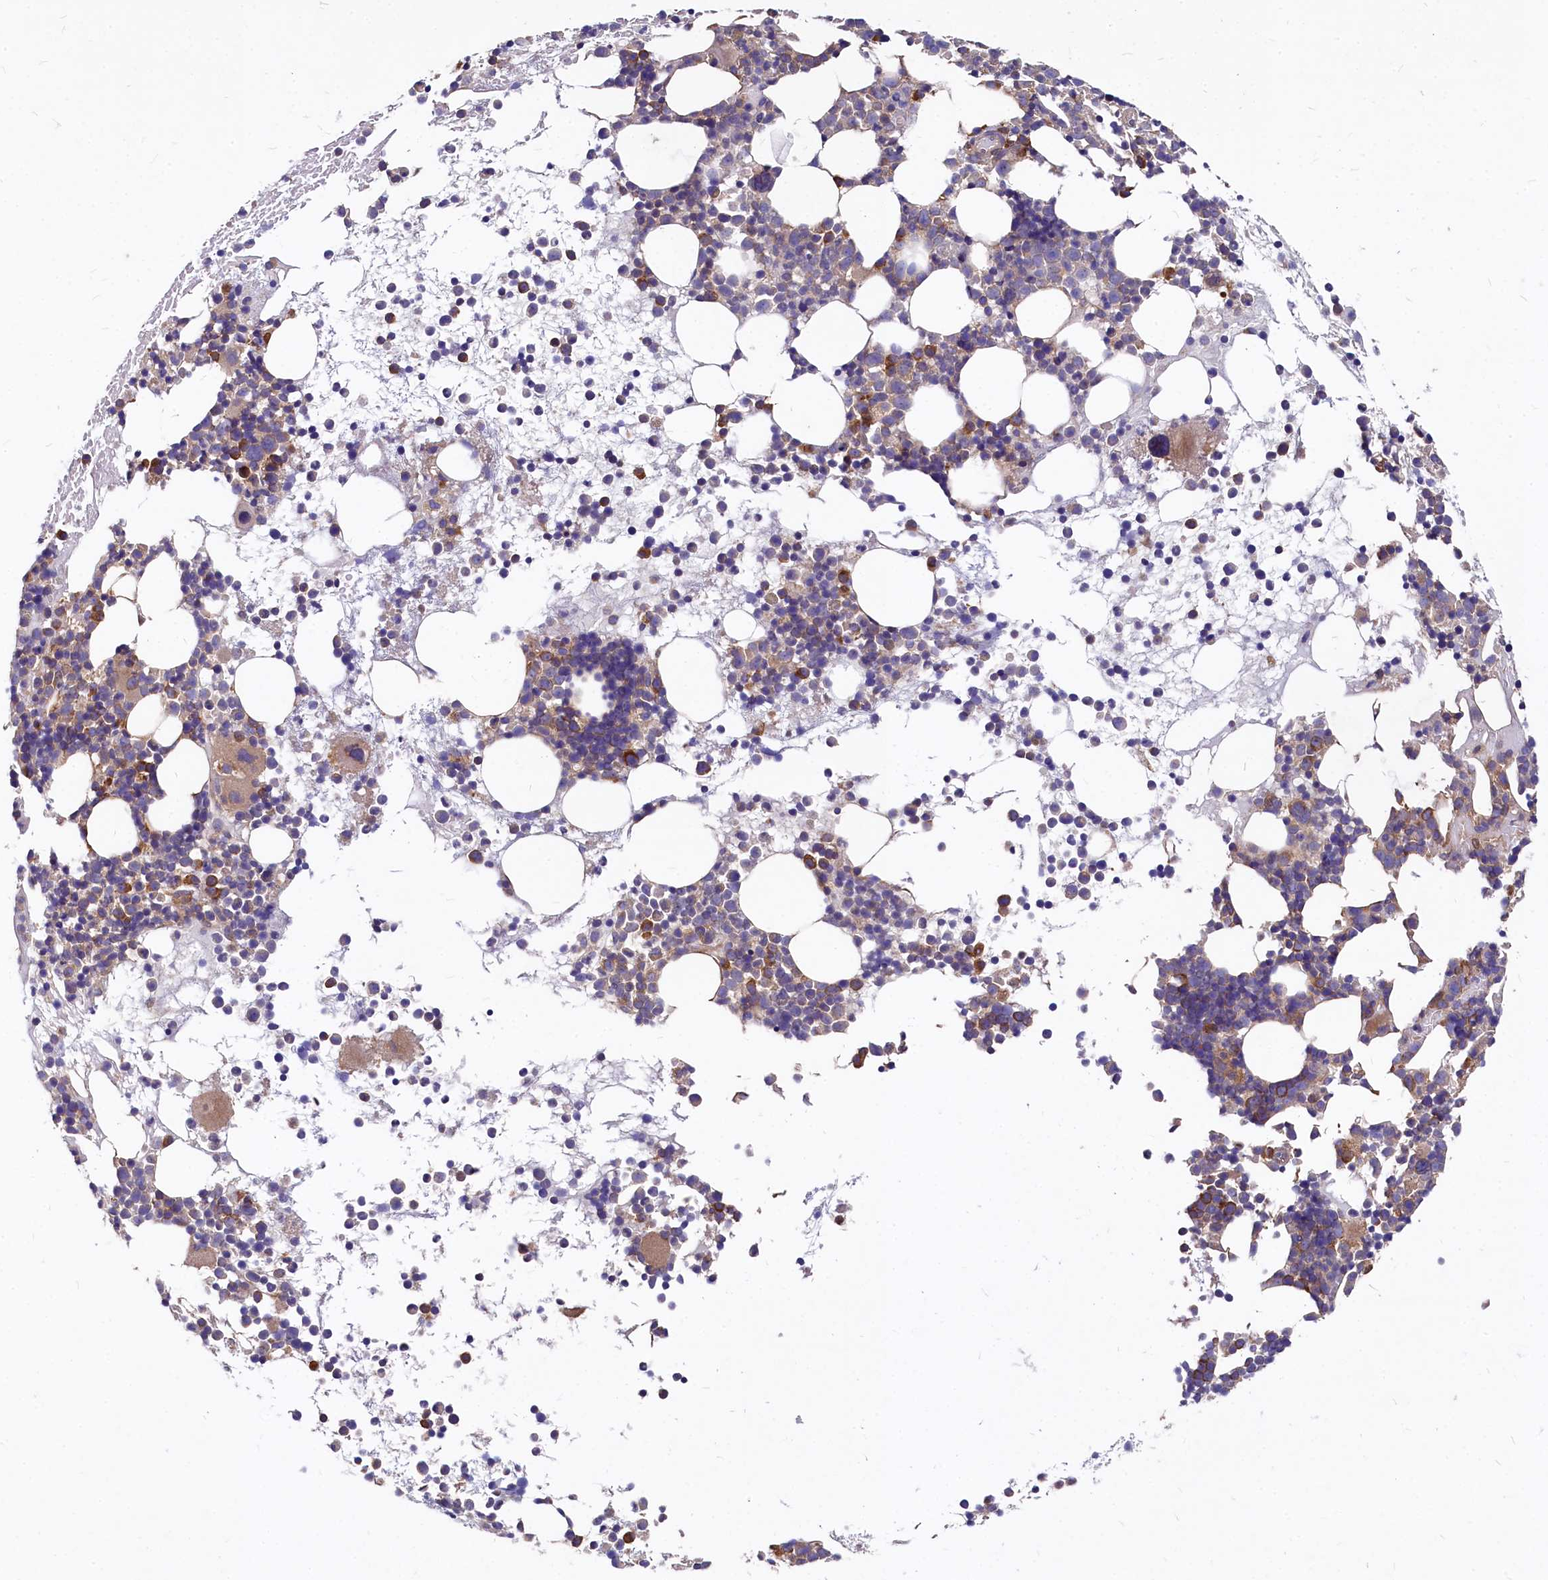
{"staining": {"intensity": "moderate", "quantity": "25%-75%", "location": "cytoplasmic/membranous"}, "tissue": "bone marrow", "cell_type": "Hematopoietic cells", "image_type": "normal", "snomed": [{"axis": "morphology", "description": "Normal tissue, NOS"}, {"axis": "topography", "description": "Bone marrow"}], "caption": "An immunohistochemistry micrograph of unremarkable tissue is shown. Protein staining in brown labels moderate cytoplasmic/membranous positivity in bone marrow within hematopoietic cells. The protein is stained brown, and the nuclei are stained in blue (DAB (3,3'-diaminobenzidine) IHC with brightfield microscopy, high magnification).", "gene": "EIF2B2", "patient": {"sex": "female", "age": 57}}